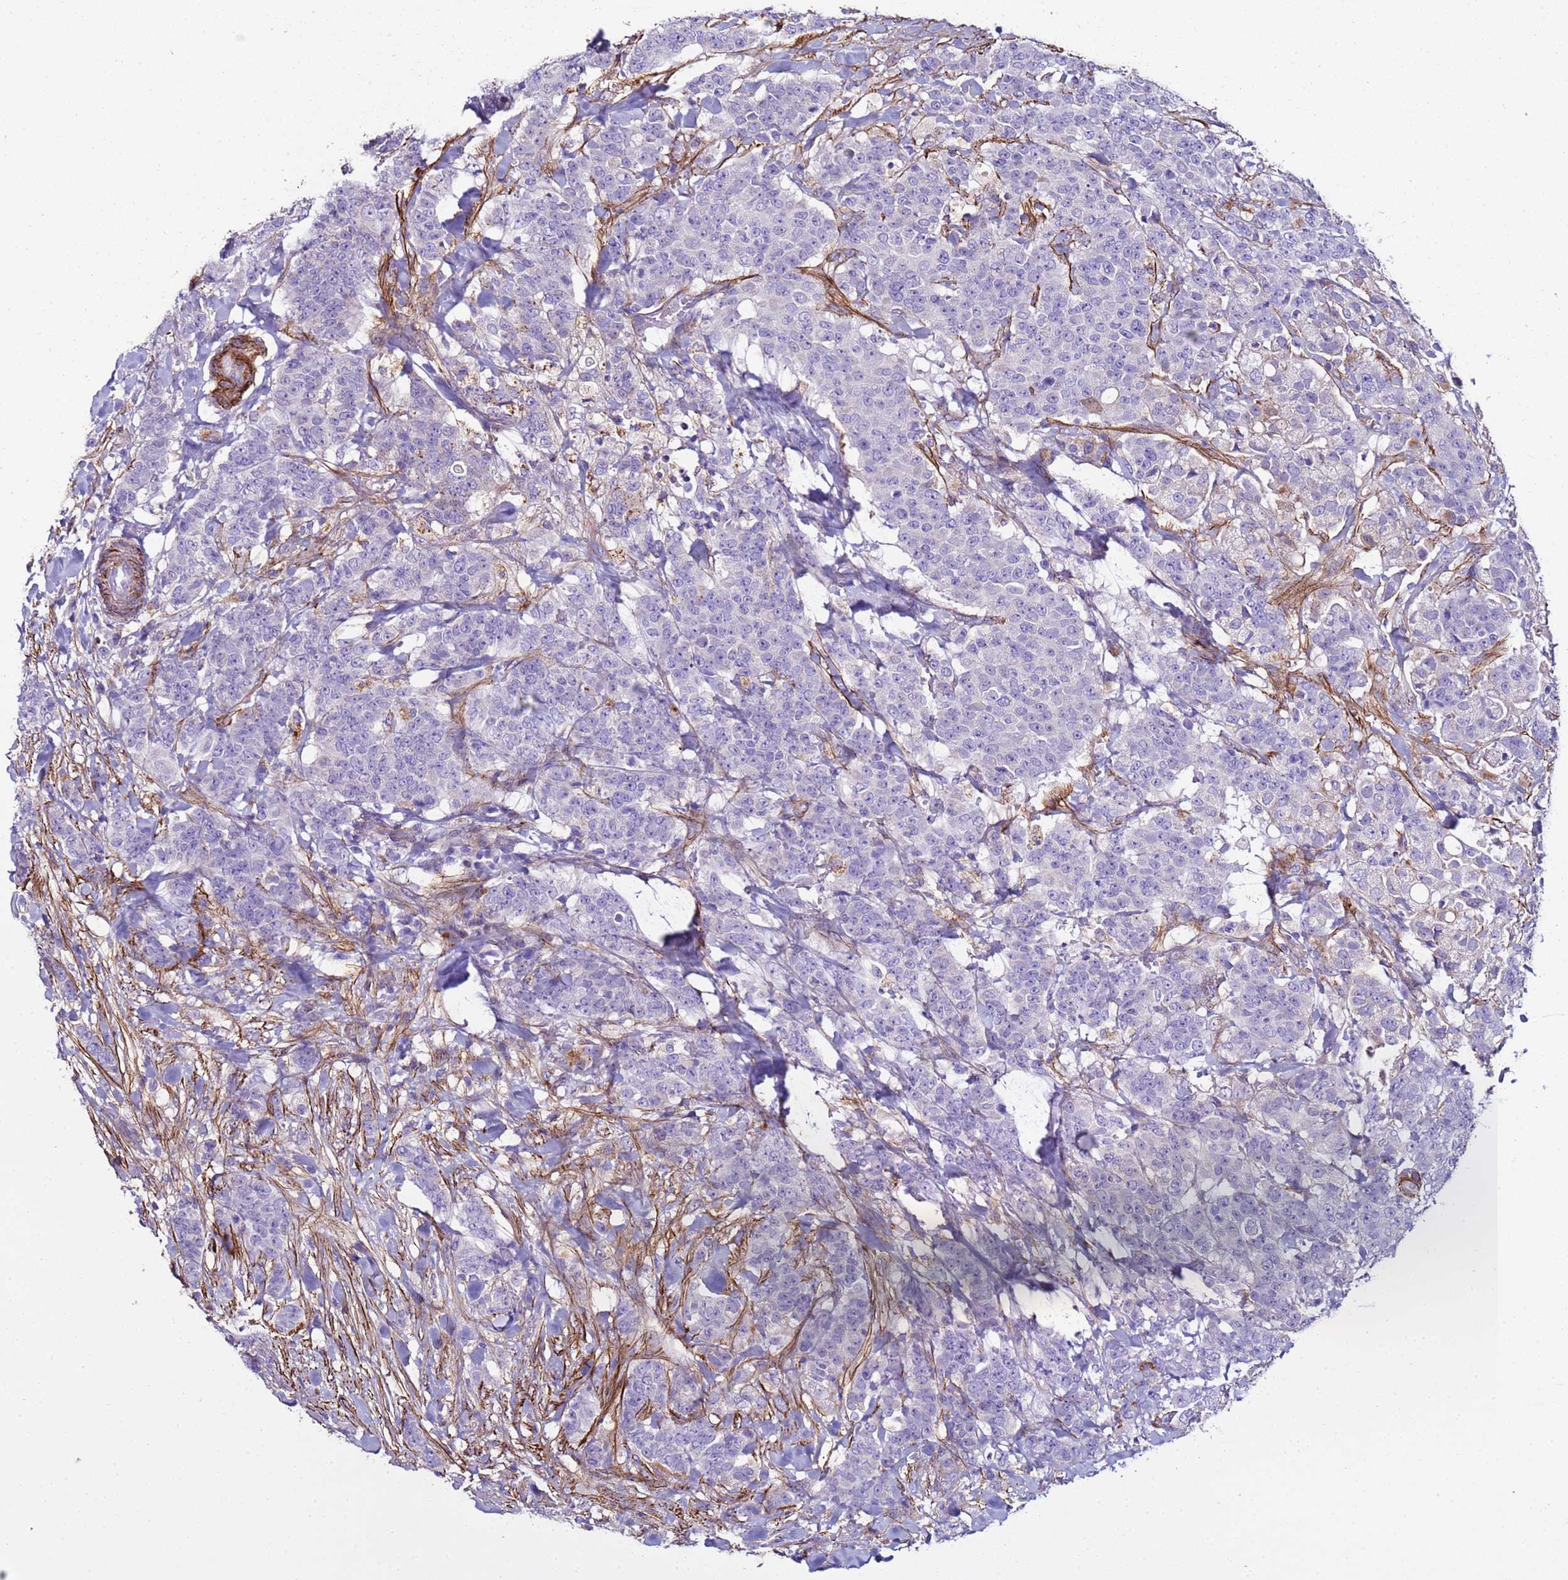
{"staining": {"intensity": "negative", "quantity": "none", "location": "none"}, "tissue": "breast cancer", "cell_type": "Tumor cells", "image_type": "cancer", "snomed": [{"axis": "morphology", "description": "Duct carcinoma"}, {"axis": "topography", "description": "Breast"}], "caption": "This is a photomicrograph of immunohistochemistry (IHC) staining of breast cancer (invasive ductal carcinoma), which shows no staining in tumor cells.", "gene": "RABL2B", "patient": {"sex": "female", "age": 40}}